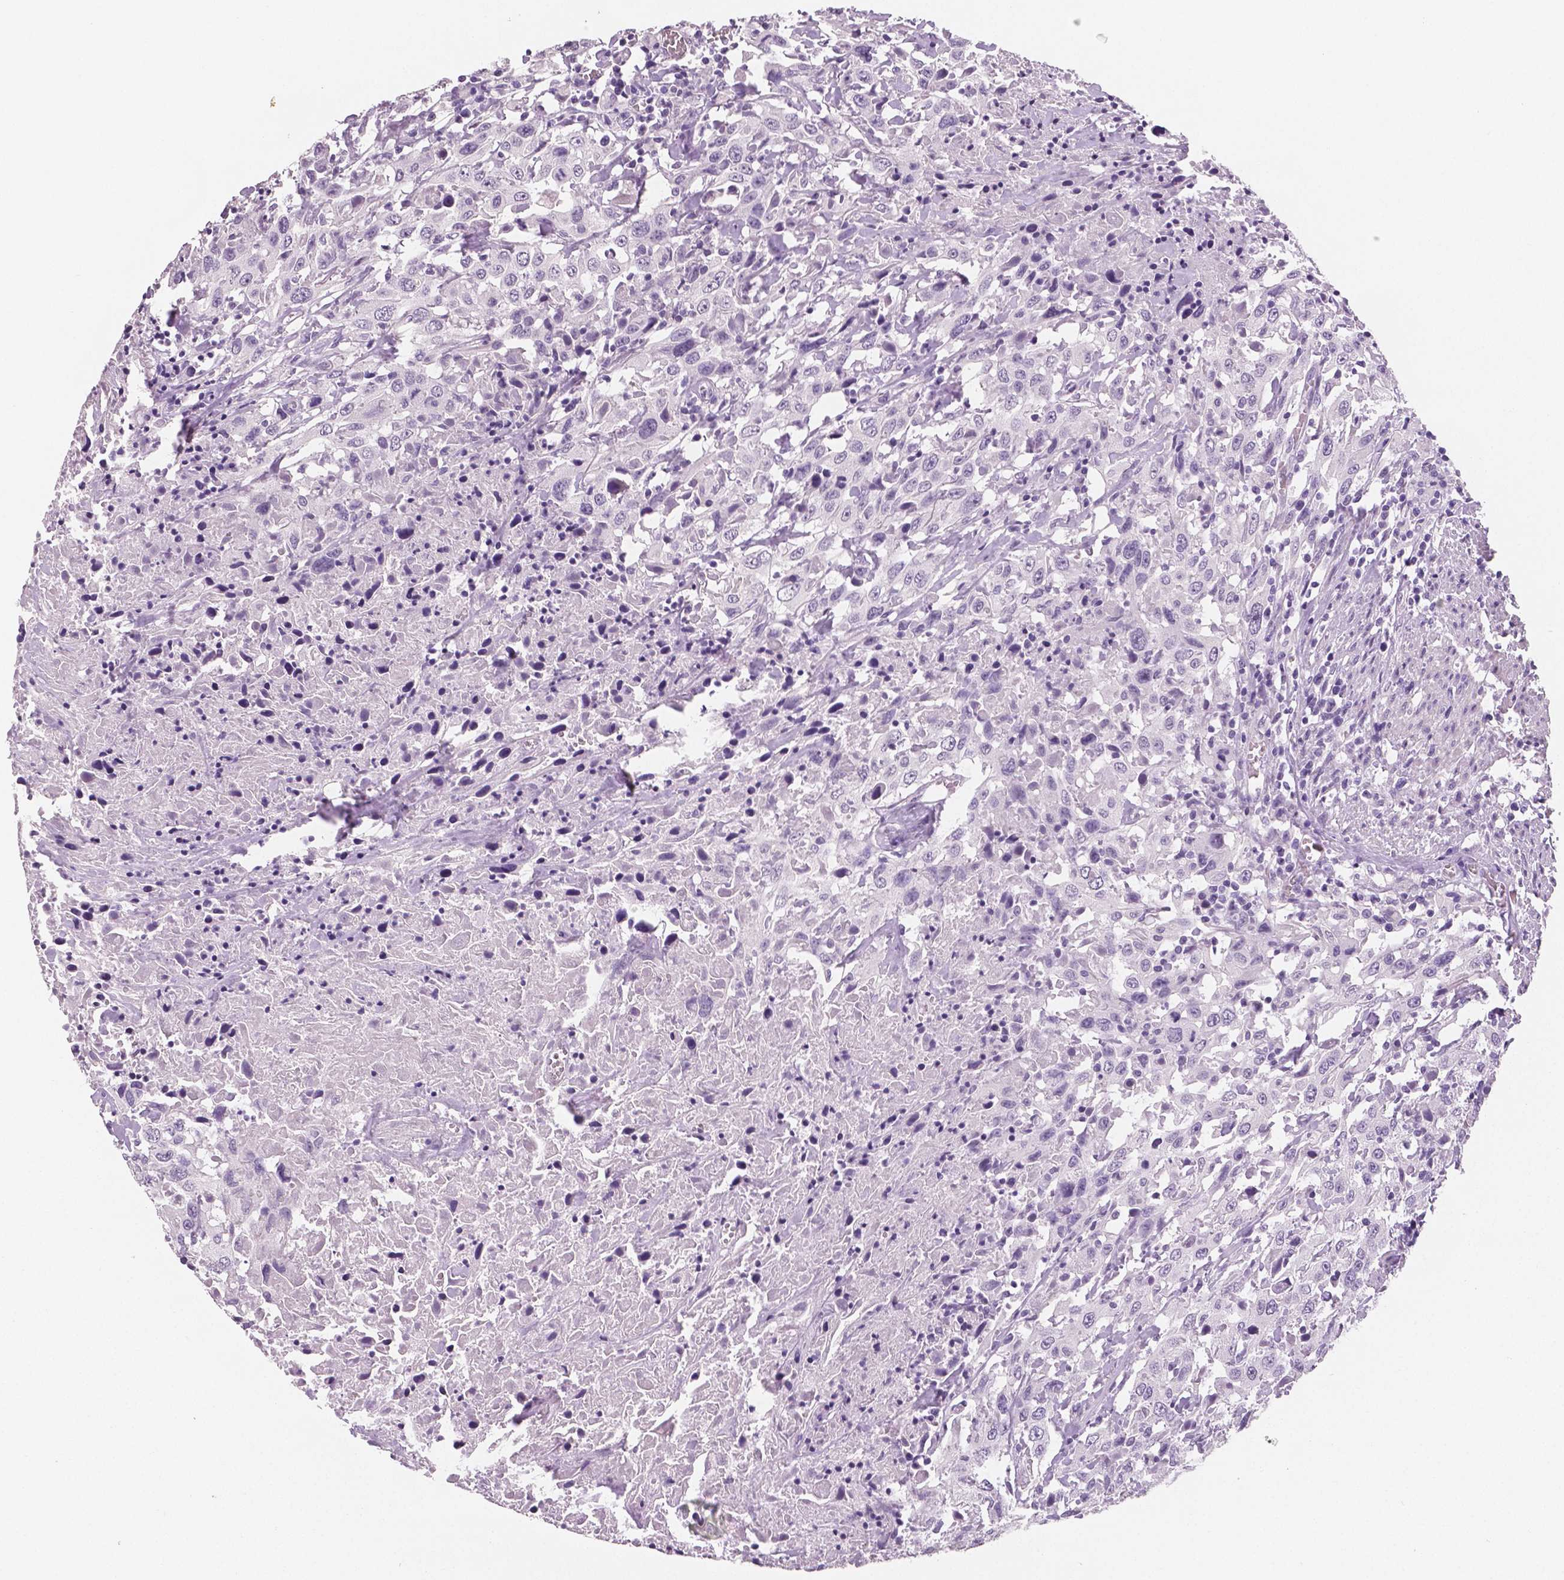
{"staining": {"intensity": "negative", "quantity": "none", "location": "none"}, "tissue": "urothelial cancer", "cell_type": "Tumor cells", "image_type": "cancer", "snomed": [{"axis": "morphology", "description": "Urothelial carcinoma, High grade"}, {"axis": "topography", "description": "Urinary bladder"}], "caption": "Human urothelial carcinoma (high-grade) stained for a protein using immunohistochemistry displays no positivity in tumor cells.", "gene": "TSPAN7", "patient": {"sex": "male", "age": 61}}